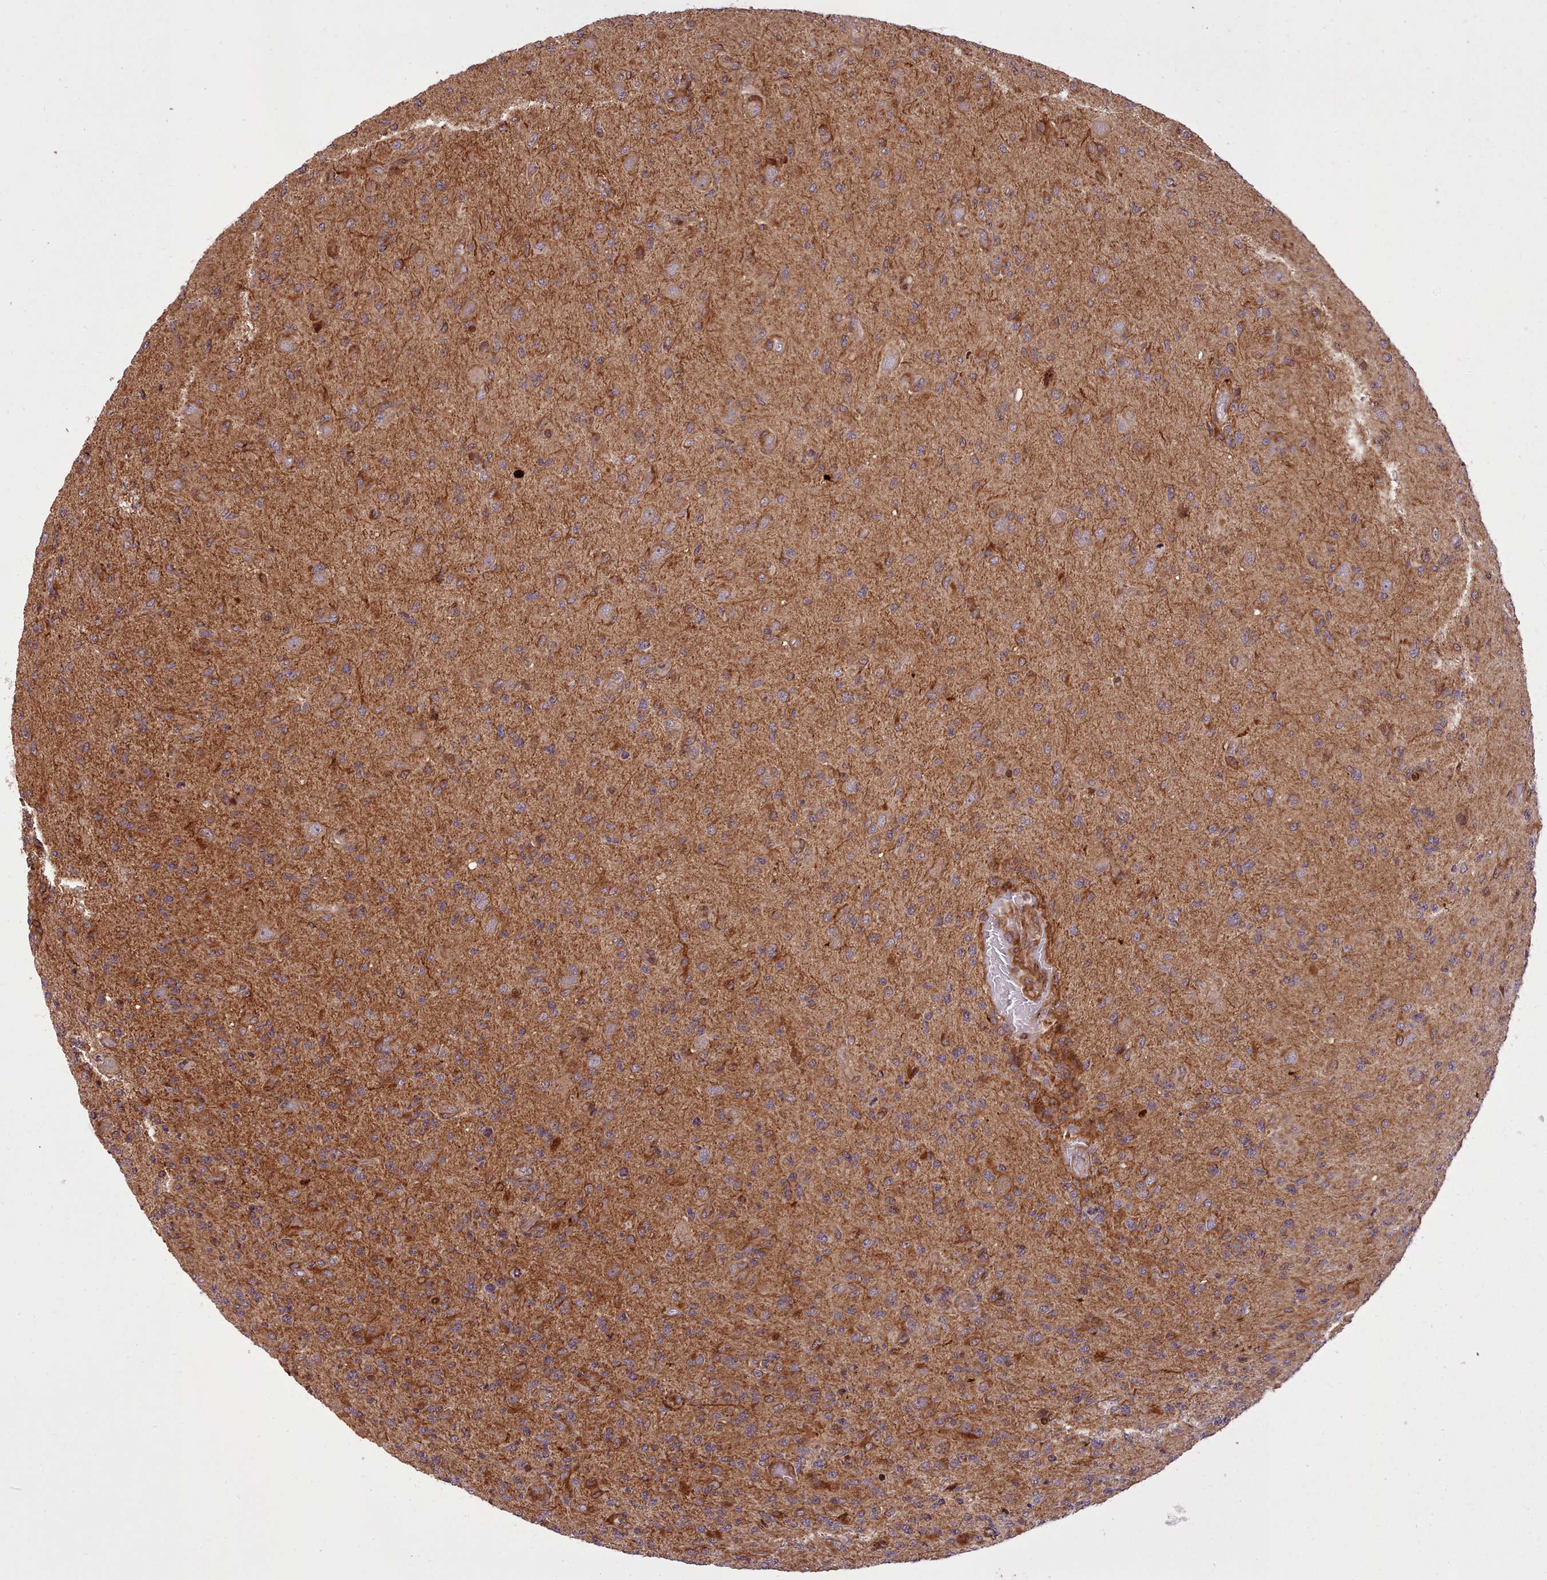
{"staining": {"intensity": "strong", "quantity": "25%-75%", "location": "cytoplasmic/membranous"}, "tissue": "glioma", "cell_type": "Tumor cells", "image_type": "cancer", "snomed": [{"axis": "morphology", "description": "Glioma, malignant, High grade"}, {"axis": "topography", "description": "Brain"}], "caption": "Strong cytoplasmic/membranous staining is seen in about 25%-75% of tumor cells in high-grade glioma (malignant). The protein of interest is stained brown, and the nuclei are stained in blue (DAB IHC with brightfield microscopy, high magnification).", "gene": "NLRP7", "patient": {"sex": "male", "age": 36}}